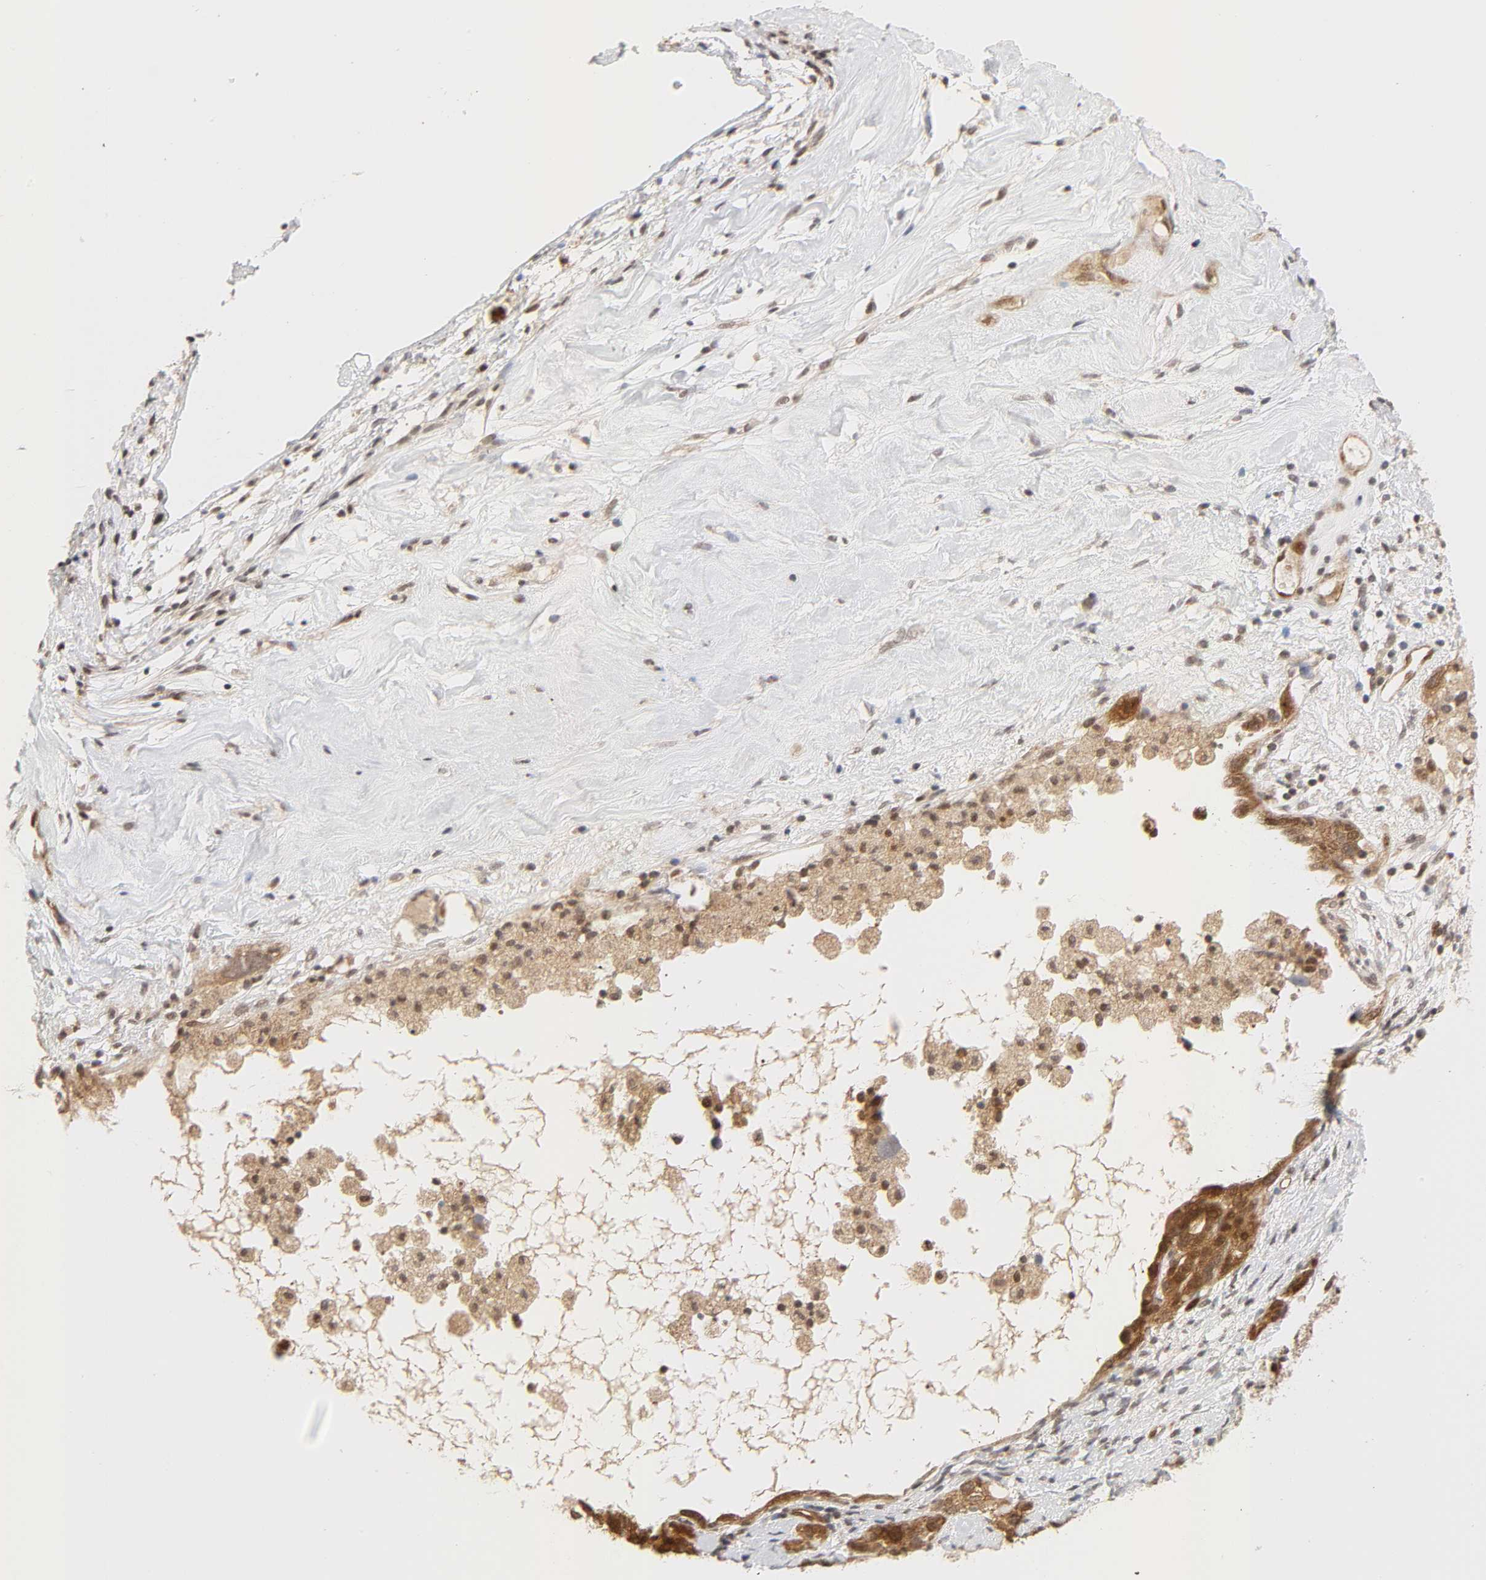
{"staining": {"intensity": "moderate", "quantity": ">75%", "location": "cytoplasmic/membranous,nuclear"}, "tissue": "ovarian cancer", "cell_type": "Tumor cells", "image_type": "cancer", "snomed": [{"axis": "morphology", "description": "Cystadenocarcinoma, serous, NOS"}, {"axis": "topography", "description": "Ovary"}], "caption": "This is a micrograph of immunohistochemistry staining of serous cystadenocarcinoma (ovarian), which shows moderate expression in the cytoplasmic/membranous and nuclear of tumor cells.", "gene": "CDC37", "patient": {"sex": "female", "age": 66}}